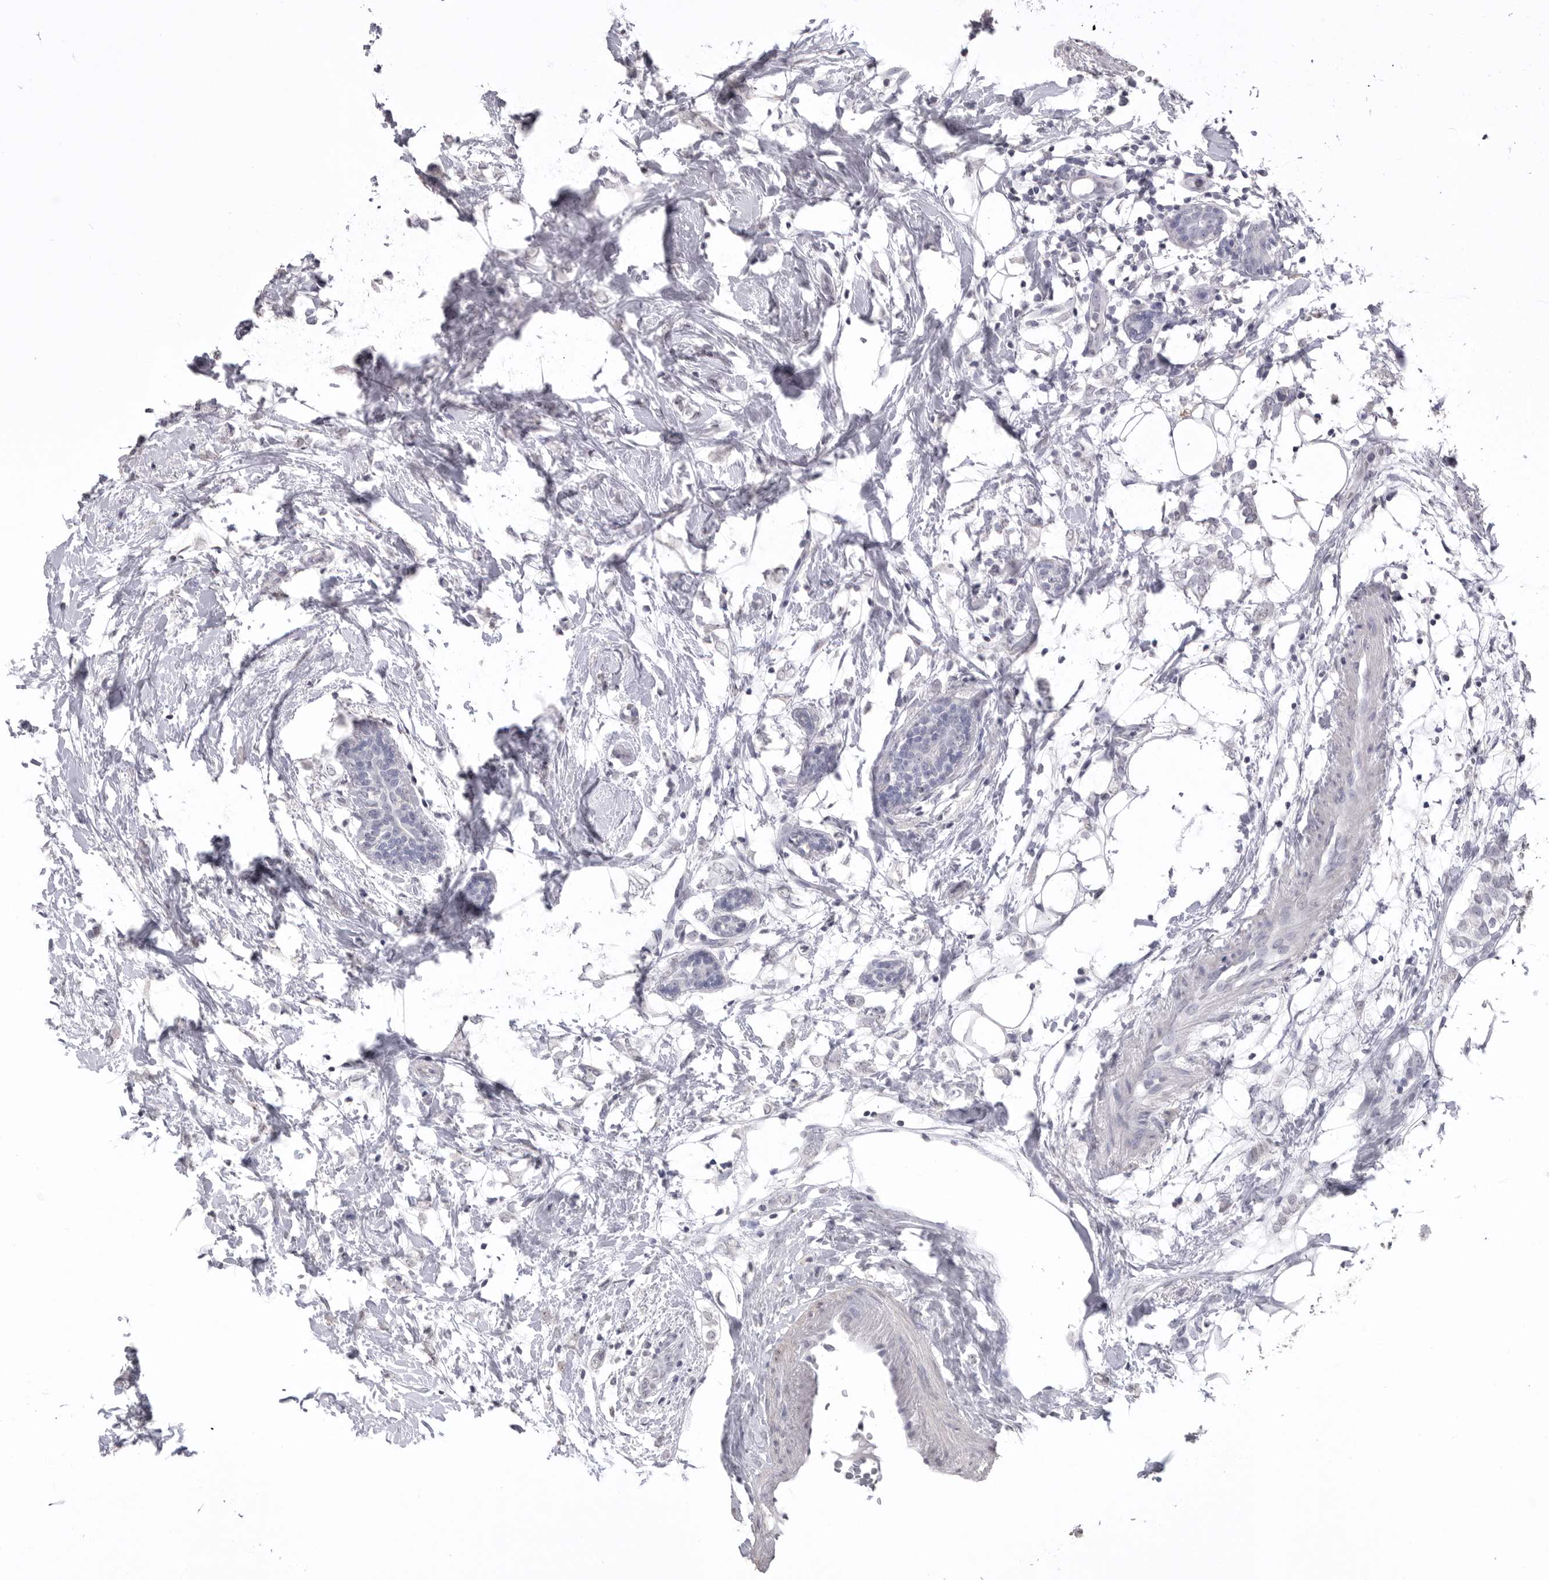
{"staining": {"intensity": "negative", "quantity": "none", "location": "none"}, "tissue": "breast cancer", "cell_type": "Tumor cells", "image_type": "cancer", "snomed": [{"axis": "morphology", "description": "Normal tissue, NOS"}, {"axis": "morphology", "description": "Lobular carcinoma"}, {"axis": "topography", "description": "Breast"}], "caption": "Tumor cells show no significant protein positivity in breast cancer (lobular carcinoma).", "gene": "ICAM5", "patient": {"sex": "female", "age": 47}}